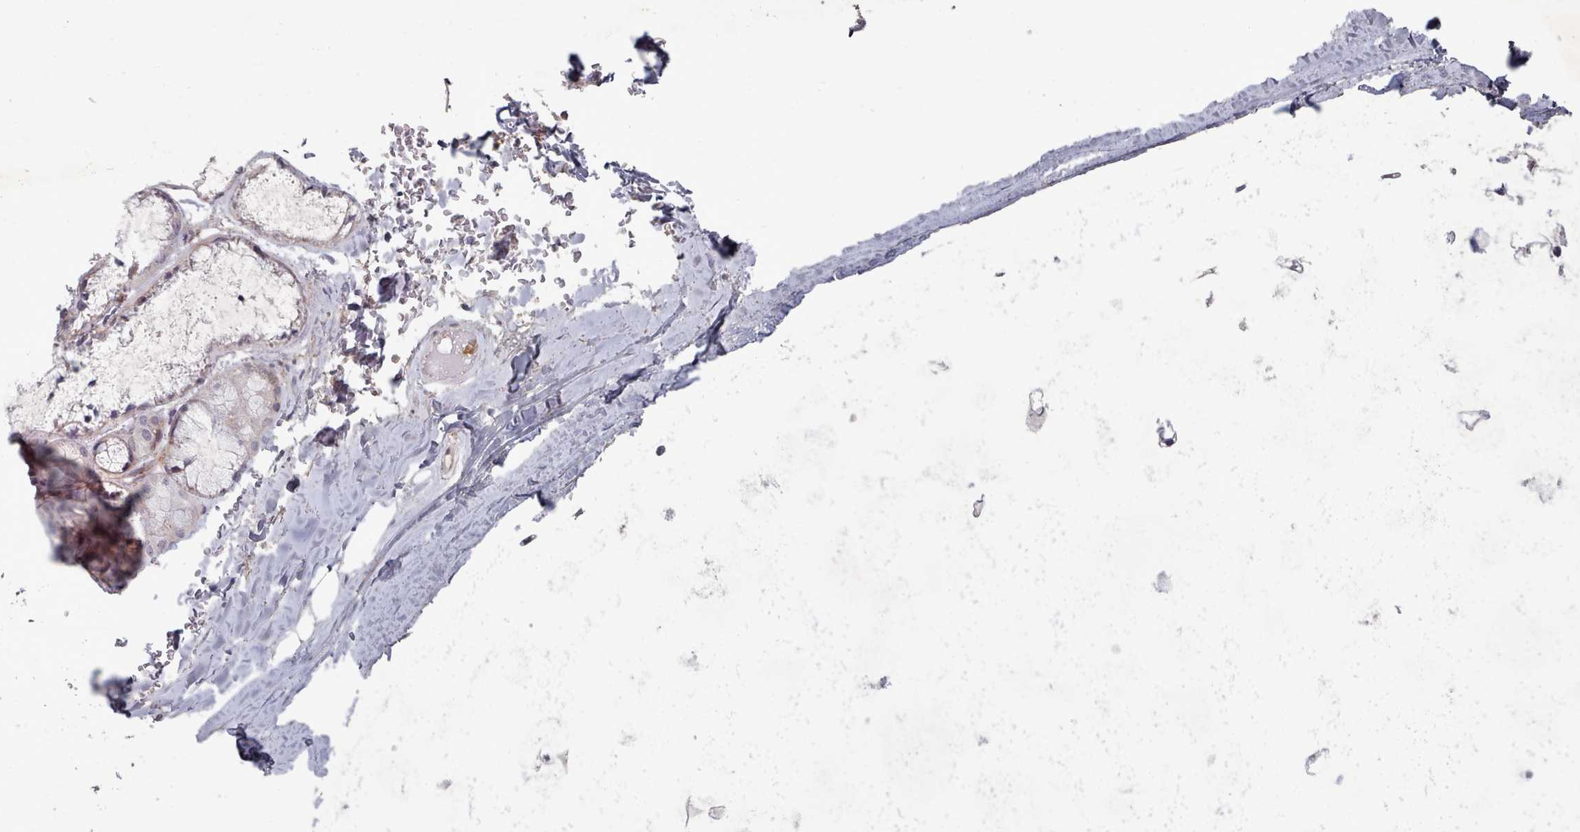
{"staining": {"intensity": "negative", "quantity": "none", "location": "none"}, "tissue": "adipose tissue", "cell_type": "Adipocytes", "image_type": "normal", "snomed": [{"axis": "morphology", "description": "Normal tissue, NOS"}, {"axis": "topography", "description": "Cartilage tissue"}], "caption": "The IHC micrograph has no significant expression in adipocytes of adipose tissue. (Immunohistochemistry (ihc), brightfield microscopy, high magnification).", "gene": "COL8A2", "patient": {"sex": "male", "age": 73}}